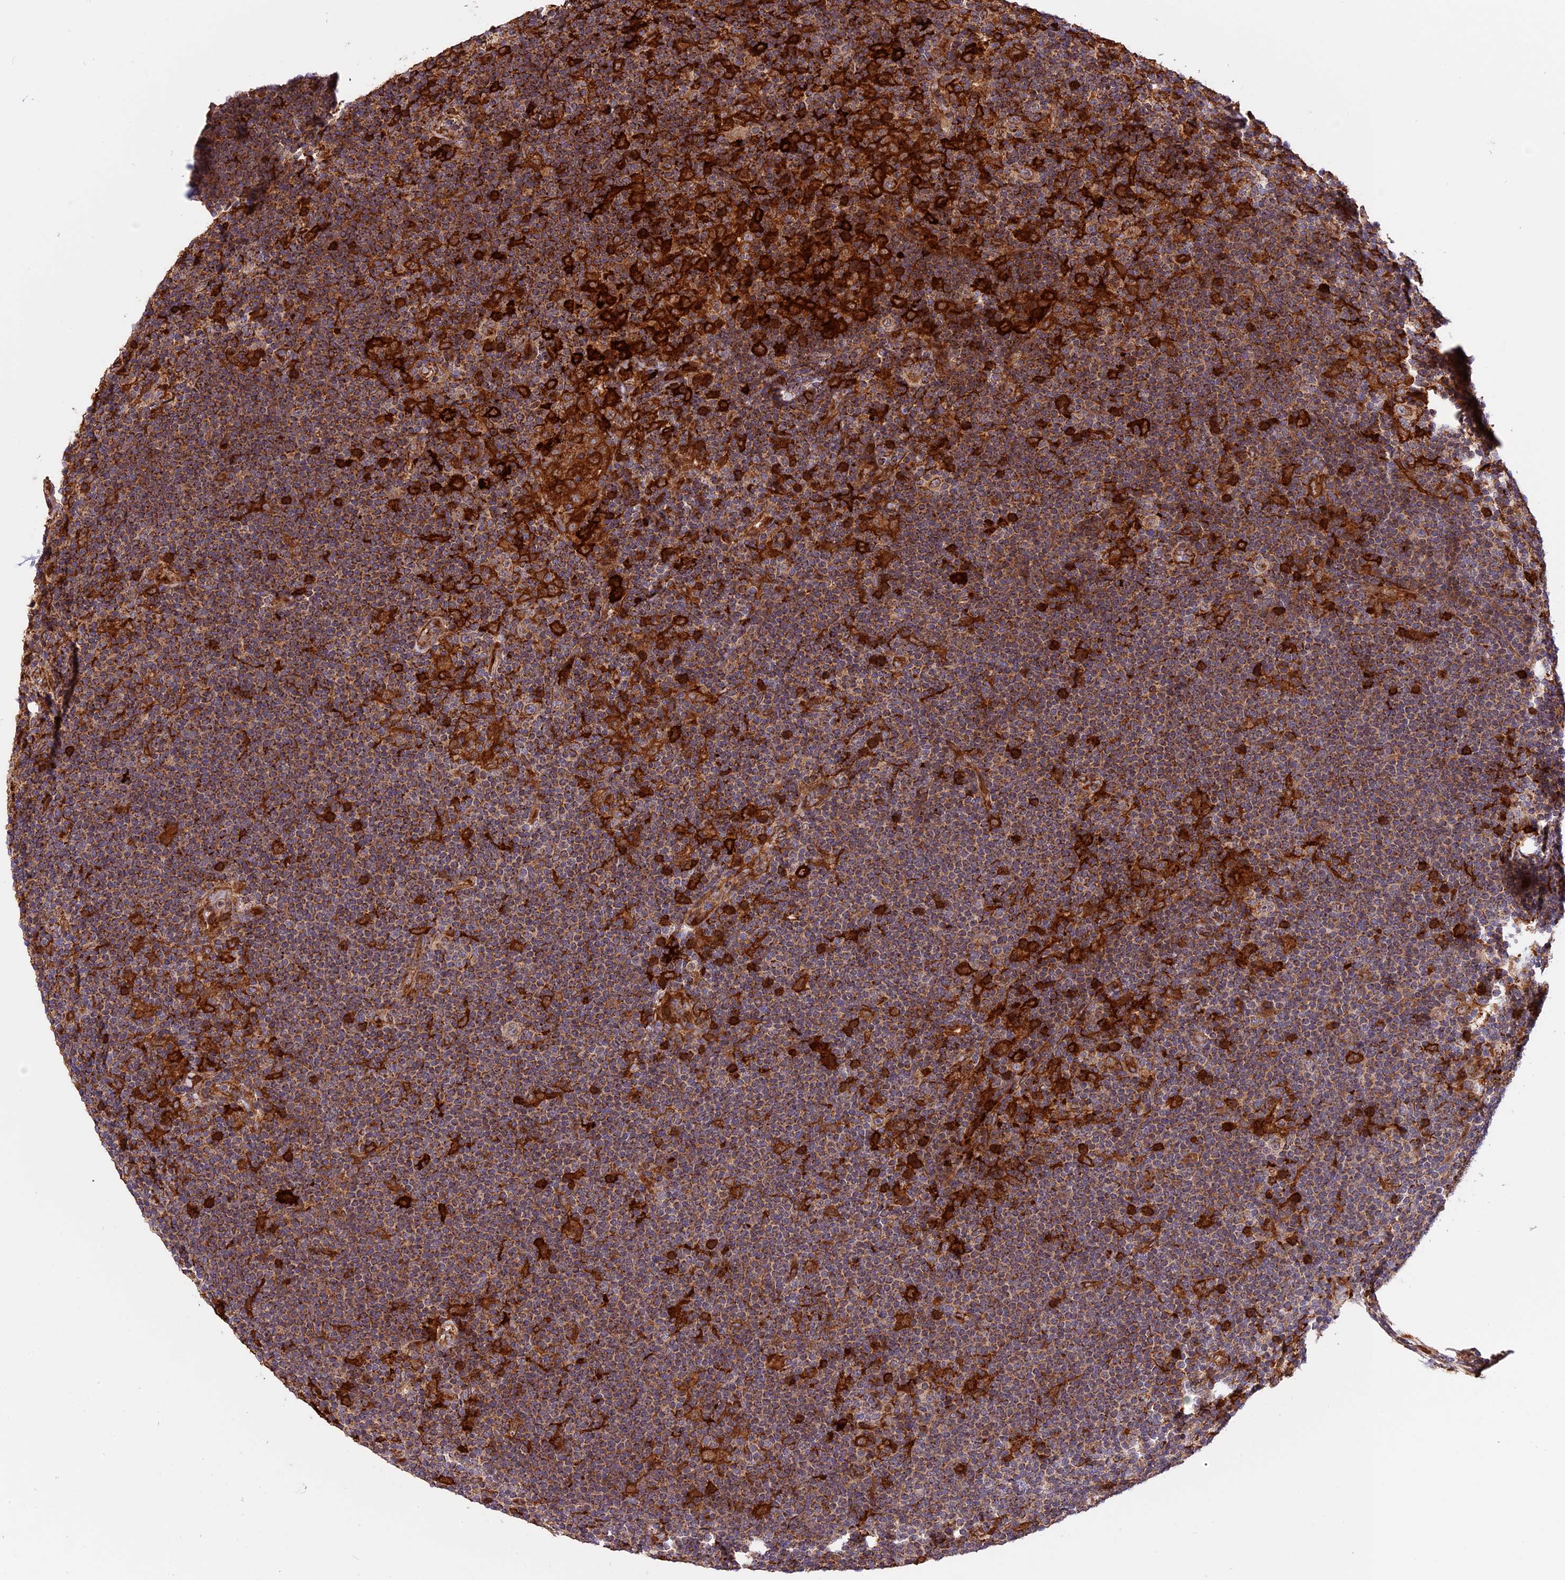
{"staining": {"intensity": "moderate", "quantity": "25%-75%", "location": "cytoplasmic/membranous"}, "tissue": "lymphoma", "cell_type": "Tumor cells", "image_type": "cancer", "snomed": [{"axis": "morphology", "description": "Hodgkin's disease, NOS"}, {"axis": "topography", "description": "Lymph node"}], "caption": "A brown stain highlights moderate cytoplasmic/membranous positivity of a protein in lymphoma tumor cells. (Brightfield microscopy of DAB IHC at high magnification).", "gene": "HERPUD1", "patient": {"sex": "female", "age": 57}}